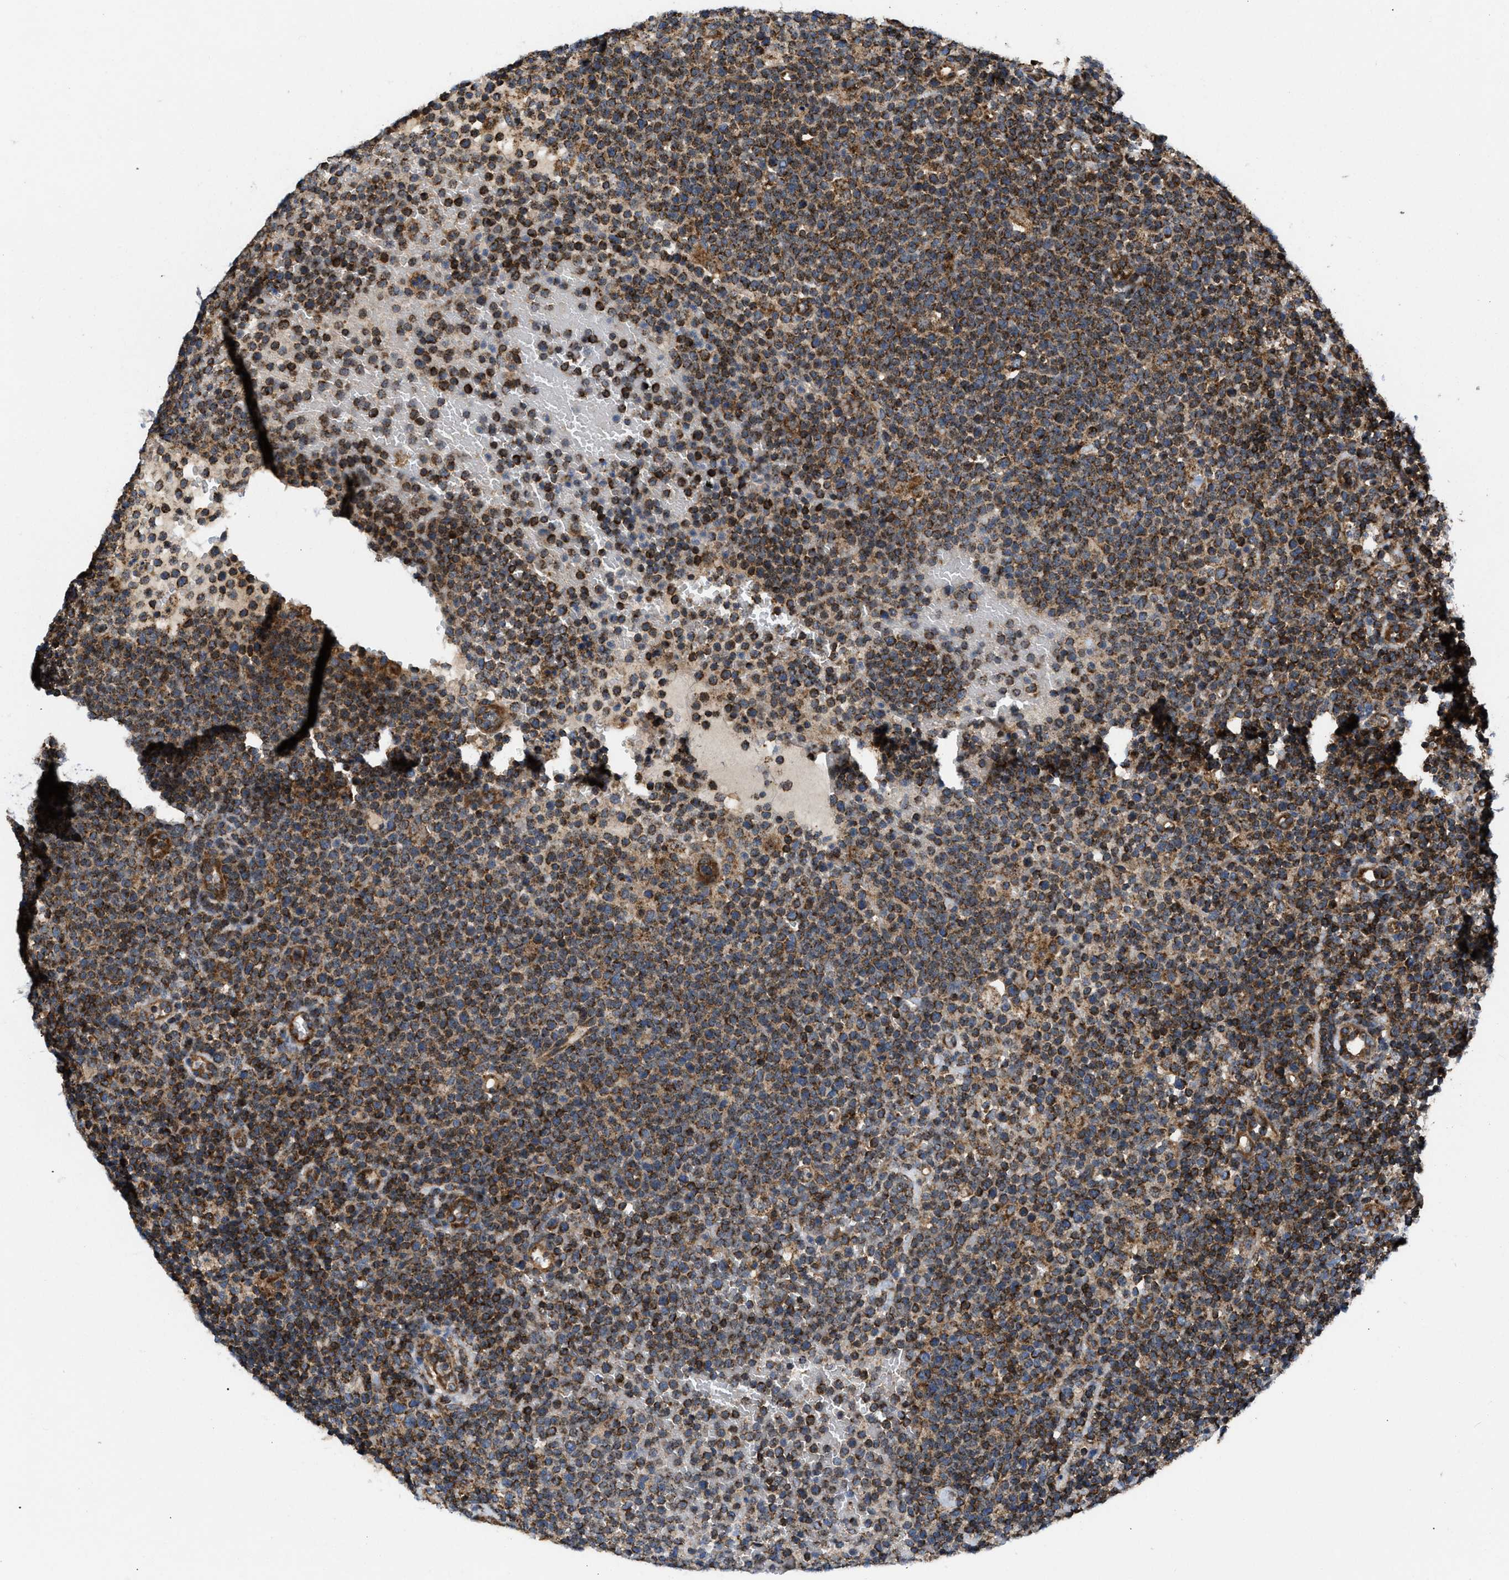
{"staining": {"intensity": "strong", "quantity": ">75%", "location": "cytoplasmic/membranous"}, "tissue": "lymphoma", "cell_type": "Tumor cells", "image_type": "cancer", "snomed": [{"axis": "morphology", "description": "Malignant lymphoma, non-Hodgkin's type, High grade"}, {"axis": "topography", "description": "Lymph node"}], "caption": "Human malignant lymphoma, non-Hodgkin's type (high-grade) stained with a brown dye reveals strong cytoplasmic/membranous positive expression in approximately >75% of tumor cells.", "gene": "OPTN", "patient": {"sex": "male", "age": 61}}